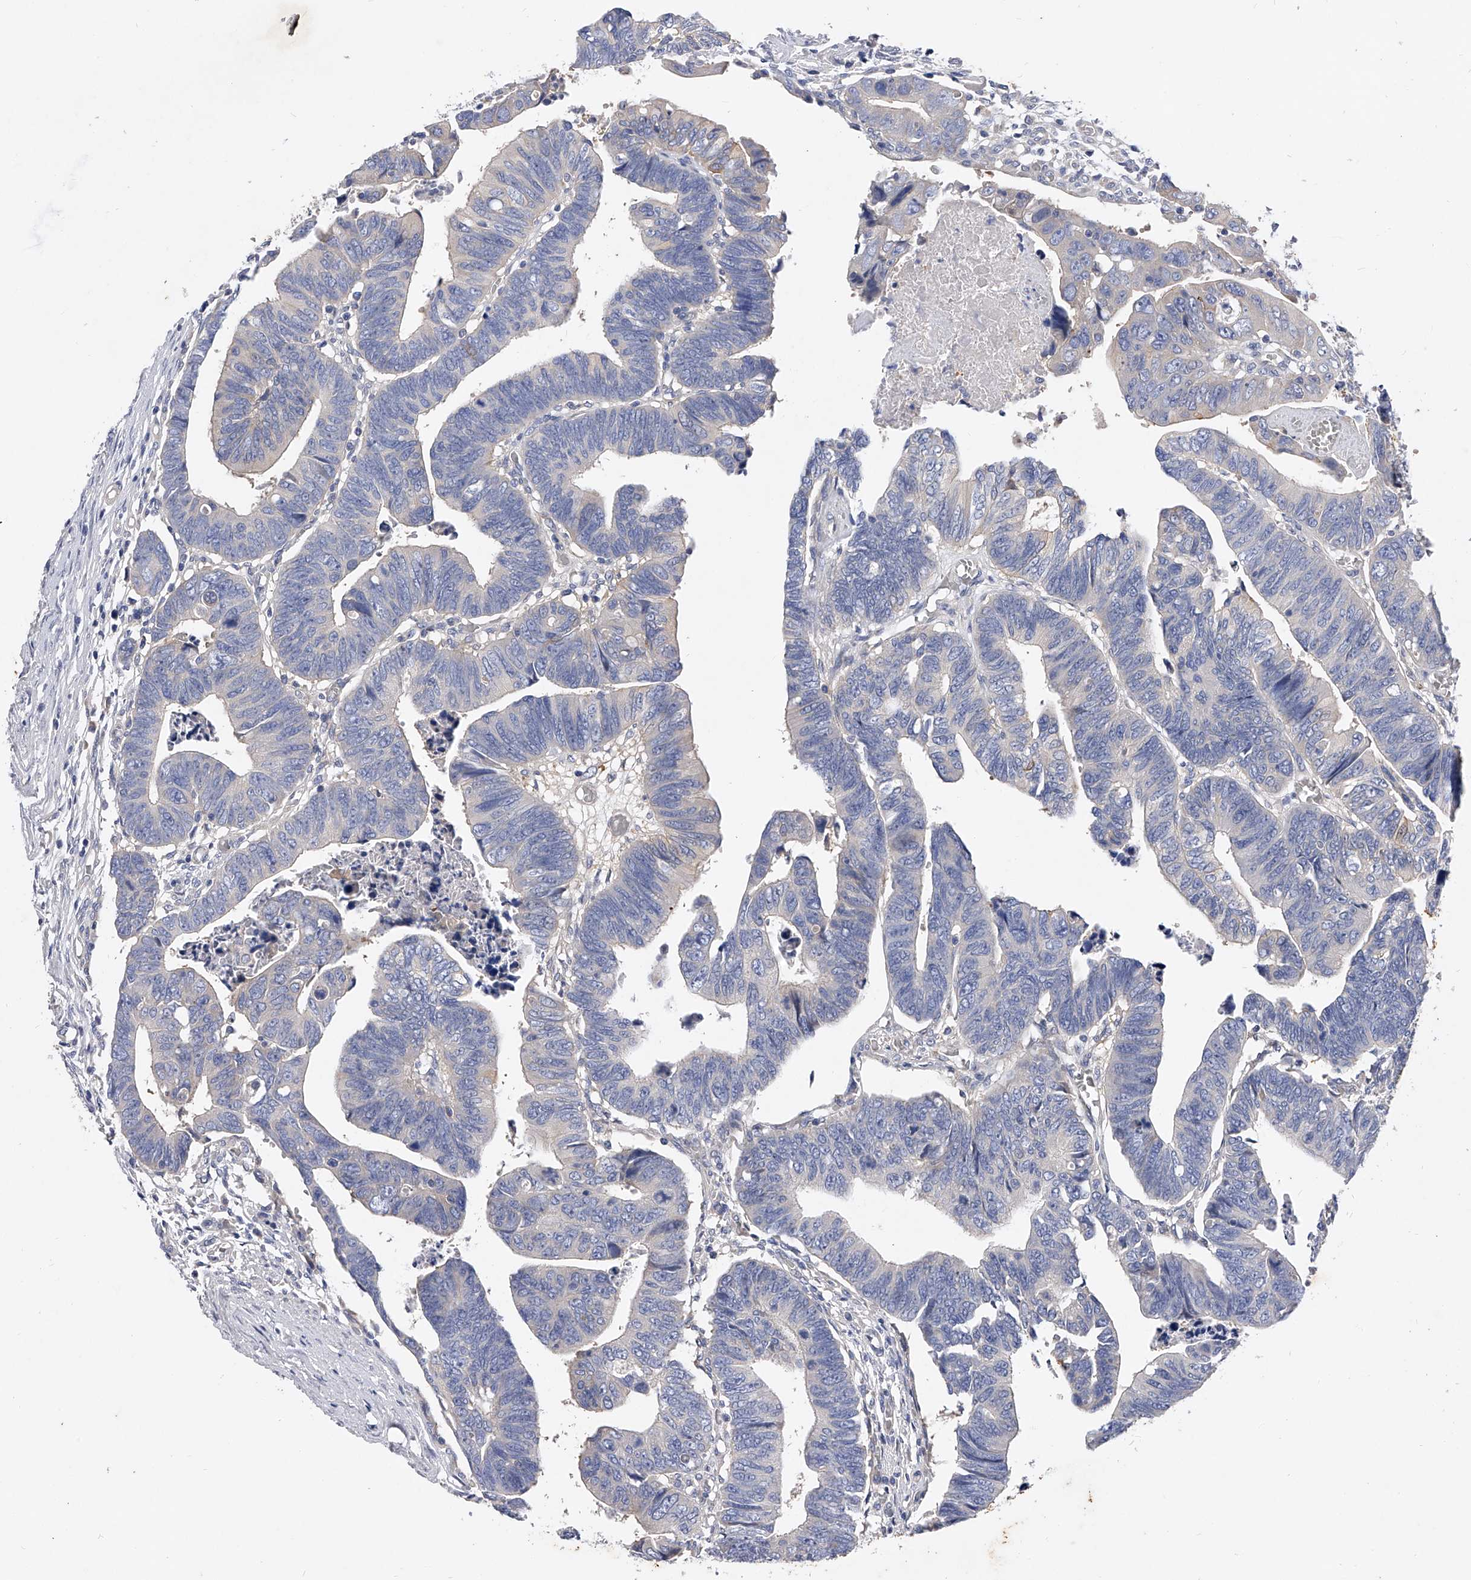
{"staining": {"intensity": "negative", "quantity": "none", "location": "none"}, "tissue": "colorectal cancer", "cell_type": "Tumor cells", "image_type": "cancer", "snomed": [{"axis": "morphology", "description": "Adenocarcinoma, NOS"}, {"axis": "topography", "description": "Rectum"}], "caption": "Tumor cells are negative for protein expression in human colorectal adenocarcinoma. The staining is performed using DAB brown chromogen with nuclei counter-stained in using hematoxylin.", "gene": "PPP5C", "patient": {"sex": "female", "age": 65}}